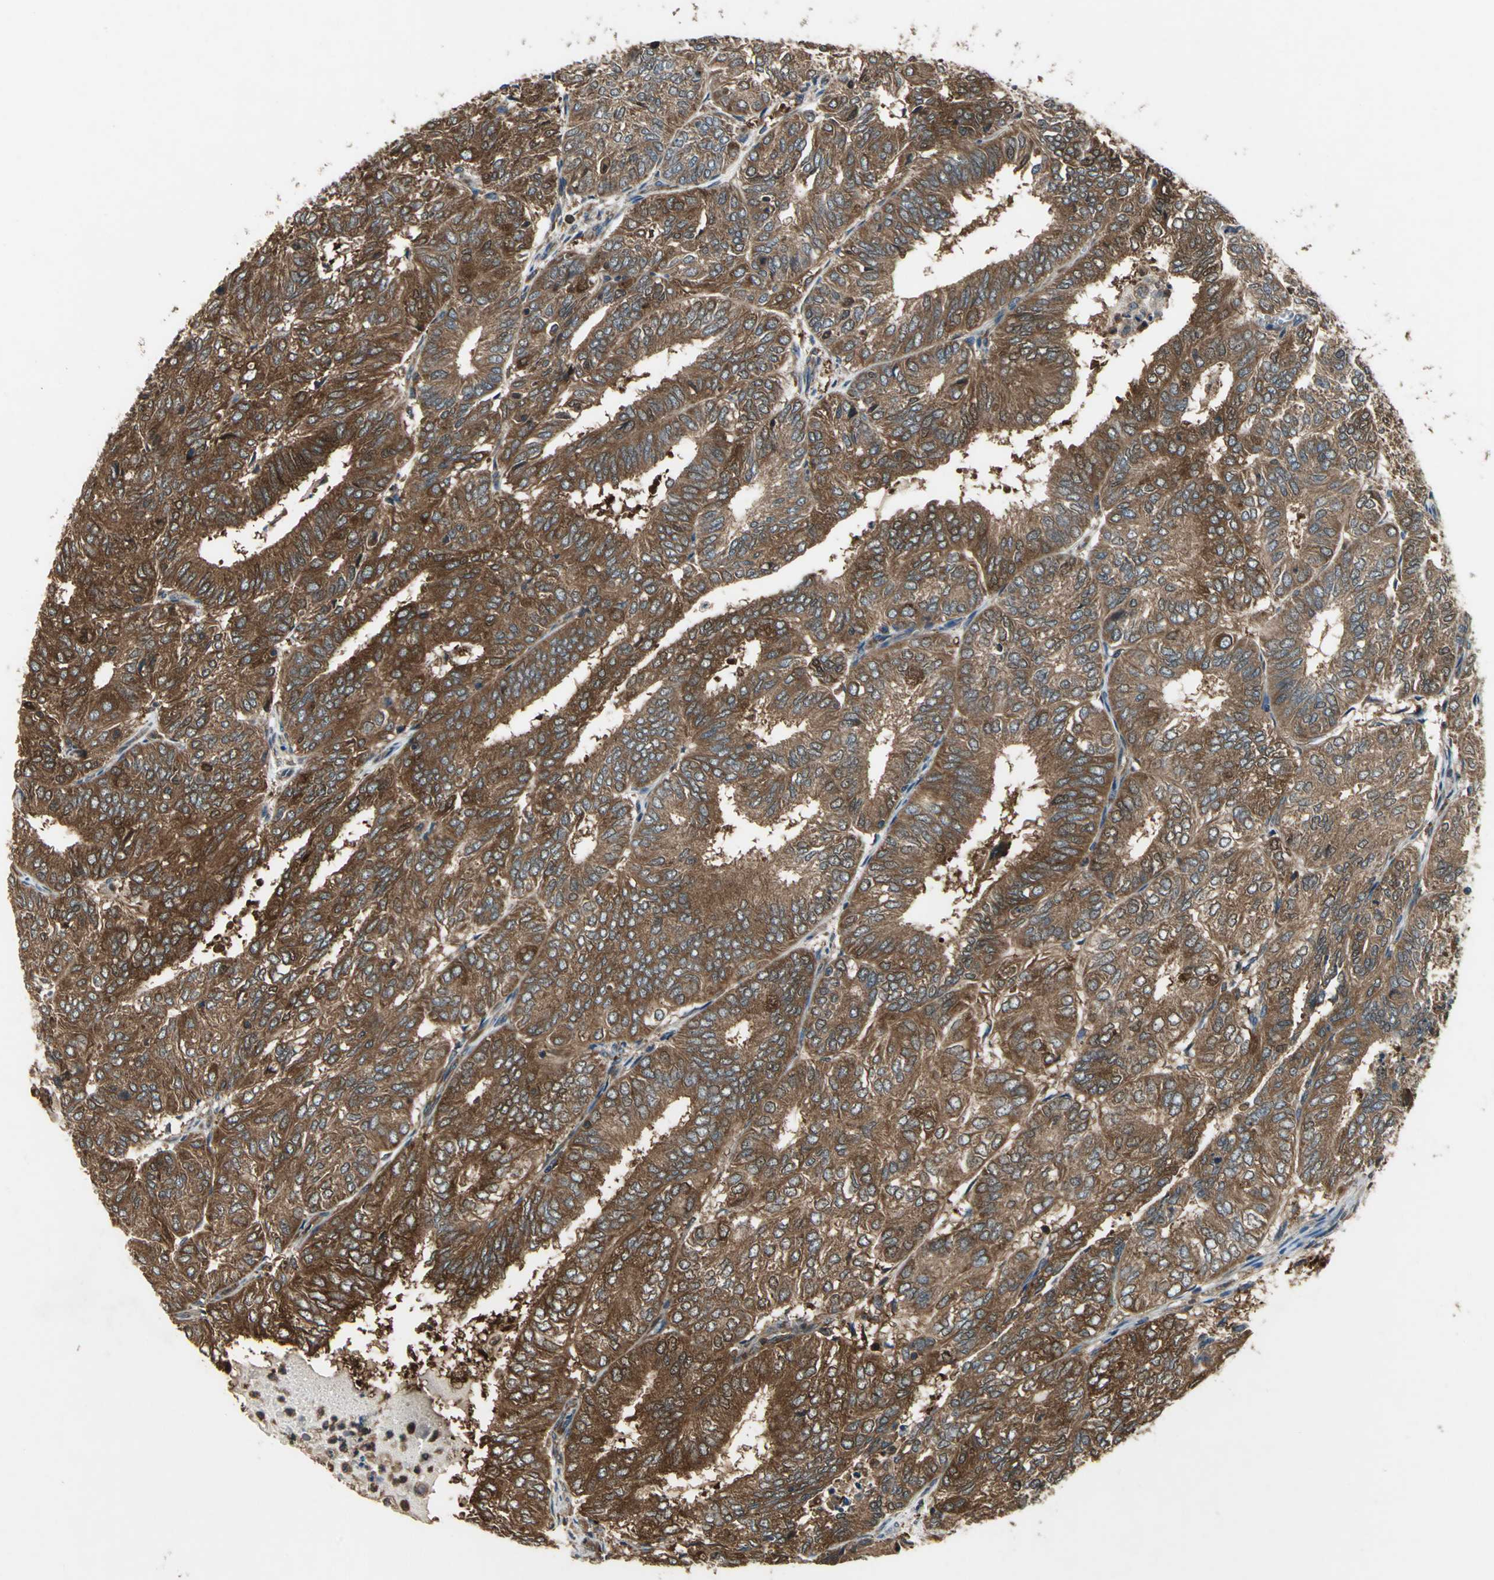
{"staining": {"intensity": "strong", "quantity": ">75%", "location": "cytoplasmic/membranous"}, "tissue": "endometrial cancer", "cell_type": "Tumor cells", "image_type": "cancer", "snomed": [{"axis": "morphology", "description": "Adenocarcinoma, NOS"}, {"axis": "topography", "description": "Uterus"}], "caption": "Protein staining of adenocarcinoma (endometrial) tissue shows strong cytoplasmic/membranous positivity in about >75% of tumor cells. (DAB (3,3'-diaminobenzidine) = brown stain, brightfield microscopy at high magnification).", "gene": "CAPN1", "patient": {"sex": "female", "age": 60}}